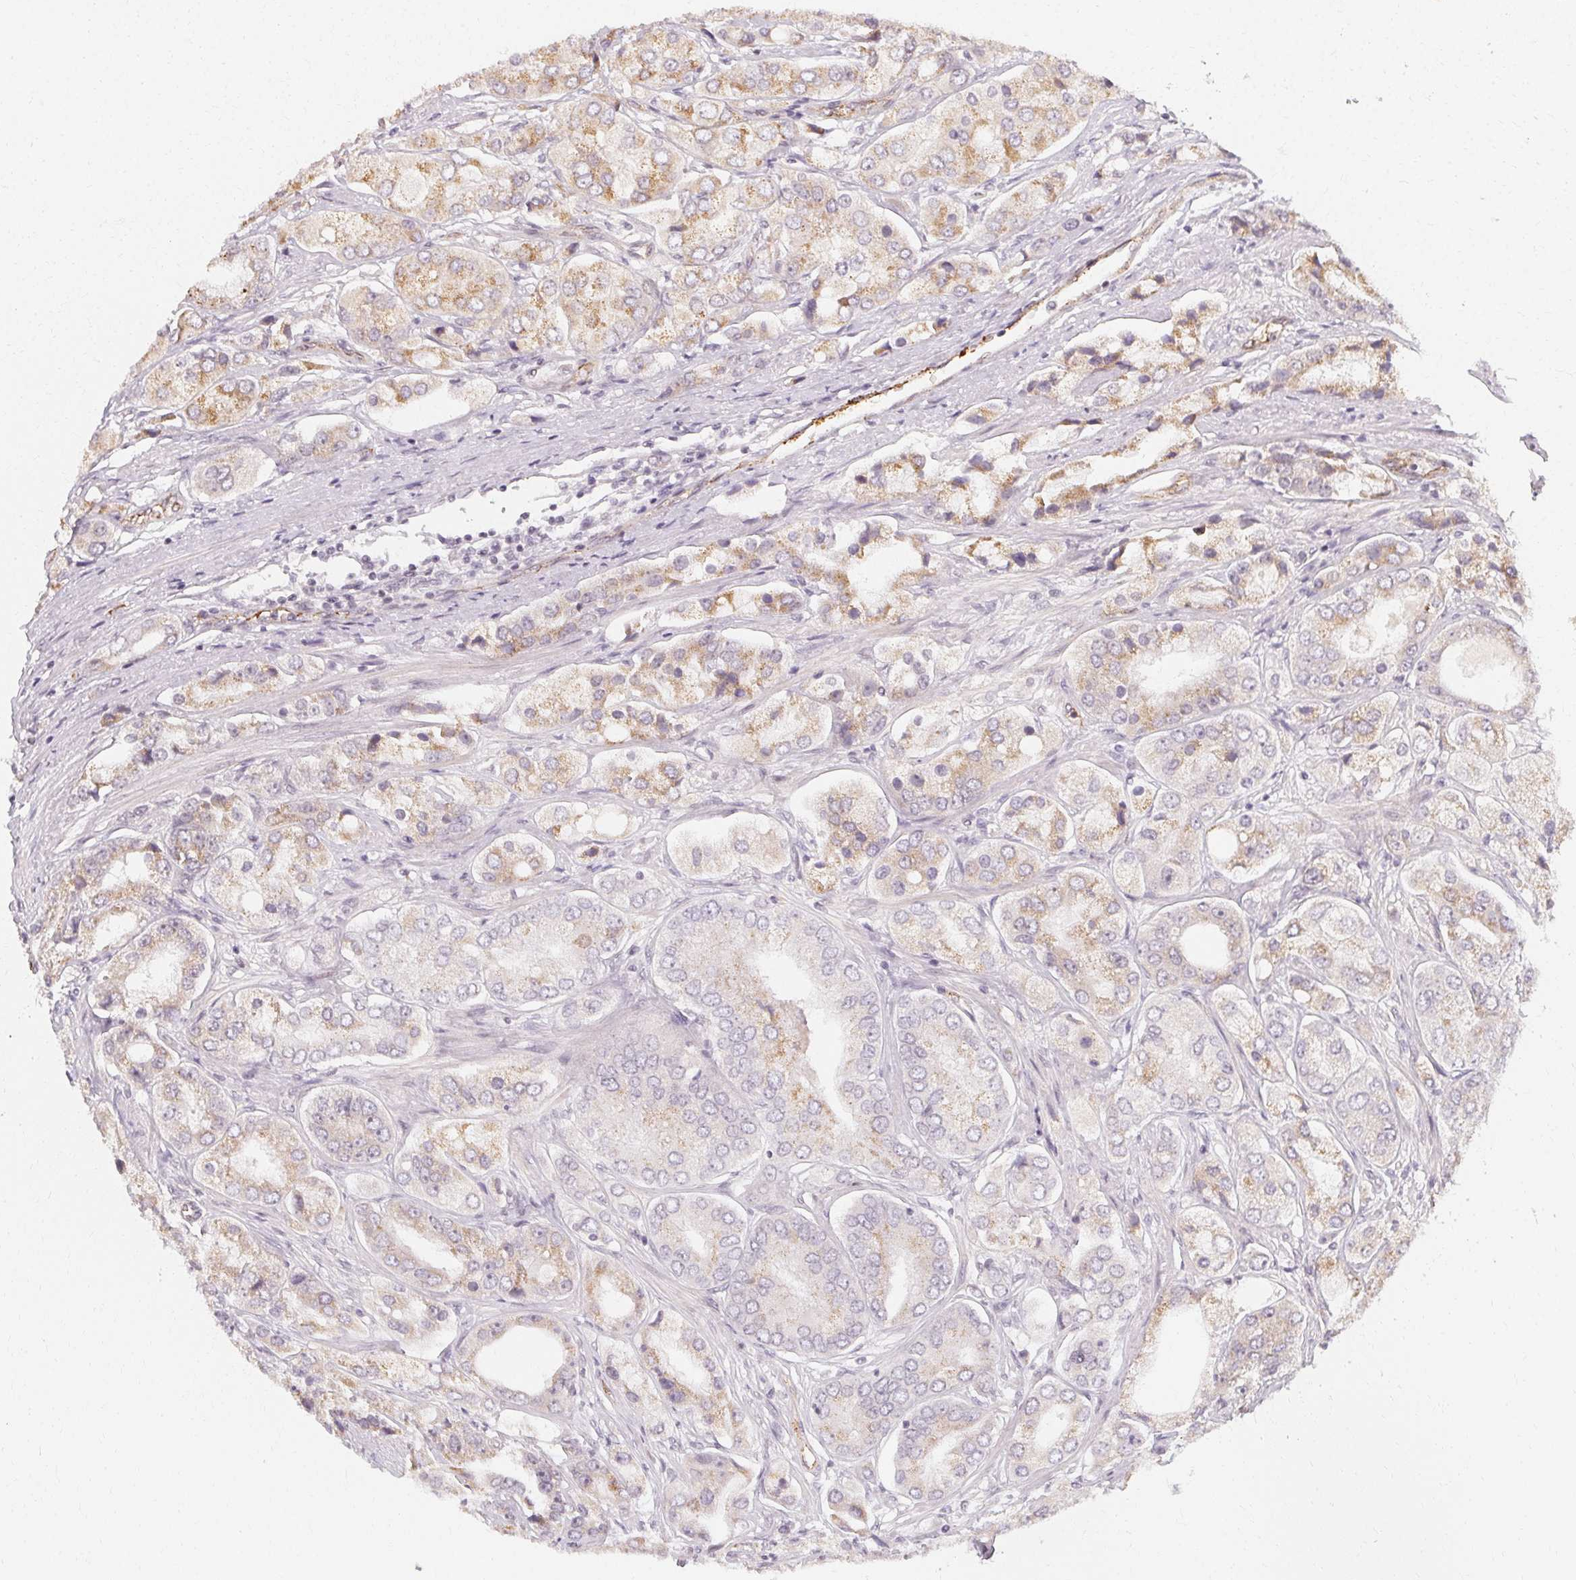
{"staining": {"intensity": "weak", "quantity": "25%-75%", "location": "cytoplasmic/membranous"}, "tissue": "prostate cancer", "cell_type": "Tumor cells", "image_type": "cancer", "snomed": [{"axis": "morphology", "description": "Adenocarcinoma, Low grade"}, {"axis": "topography", "description": "Prostate"}], "caption": "An image showing weak cytoplasmic/membranous positivity in approximately 25%-75% of tumor cells in prostate cancer (adenocarcinoma (low-grade)), as visualized by brown immunohistochemical staining.", "gene": "CLCNKB", "patient": {"sex": "male", "age": 69}}